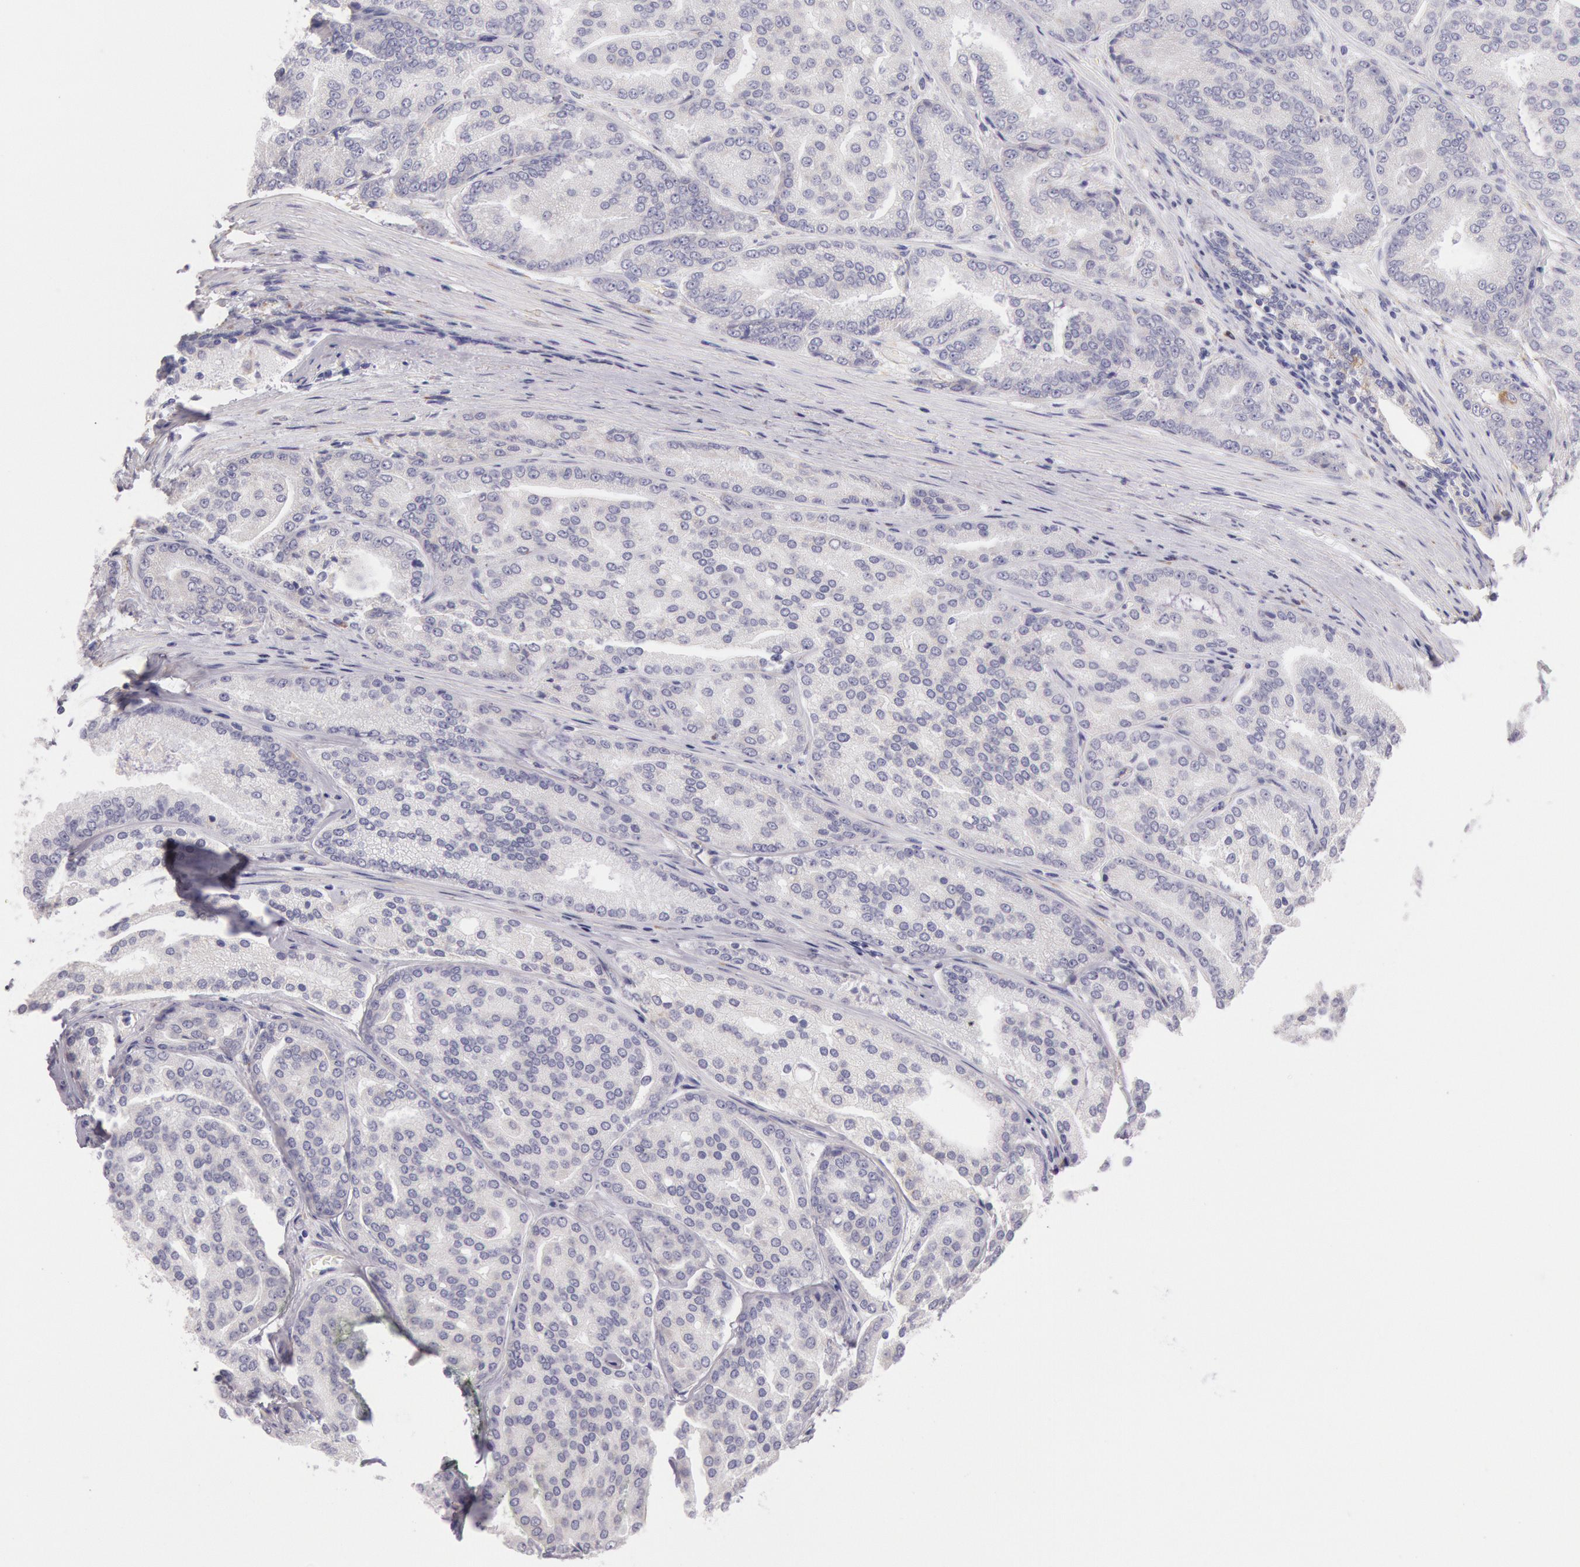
{"staining": {"intensity": "negative", "quantity": "none", "location": "none"}, "tissue": "prostate cancer", "cell_type": "Tumor cells", "image_type": "cancer", "snomed": [{"axis": "morphology", "description": "Adenocarcinoma, High grade"}, {"axis": "topography", "description": "Prostate"}], "caption": "Human prostate cancer stained for a protein using immunohistochemistry shows no expression in tumor cells.", "gene": "CIDEB", "patient": {"sex": "male", "age": 64}}